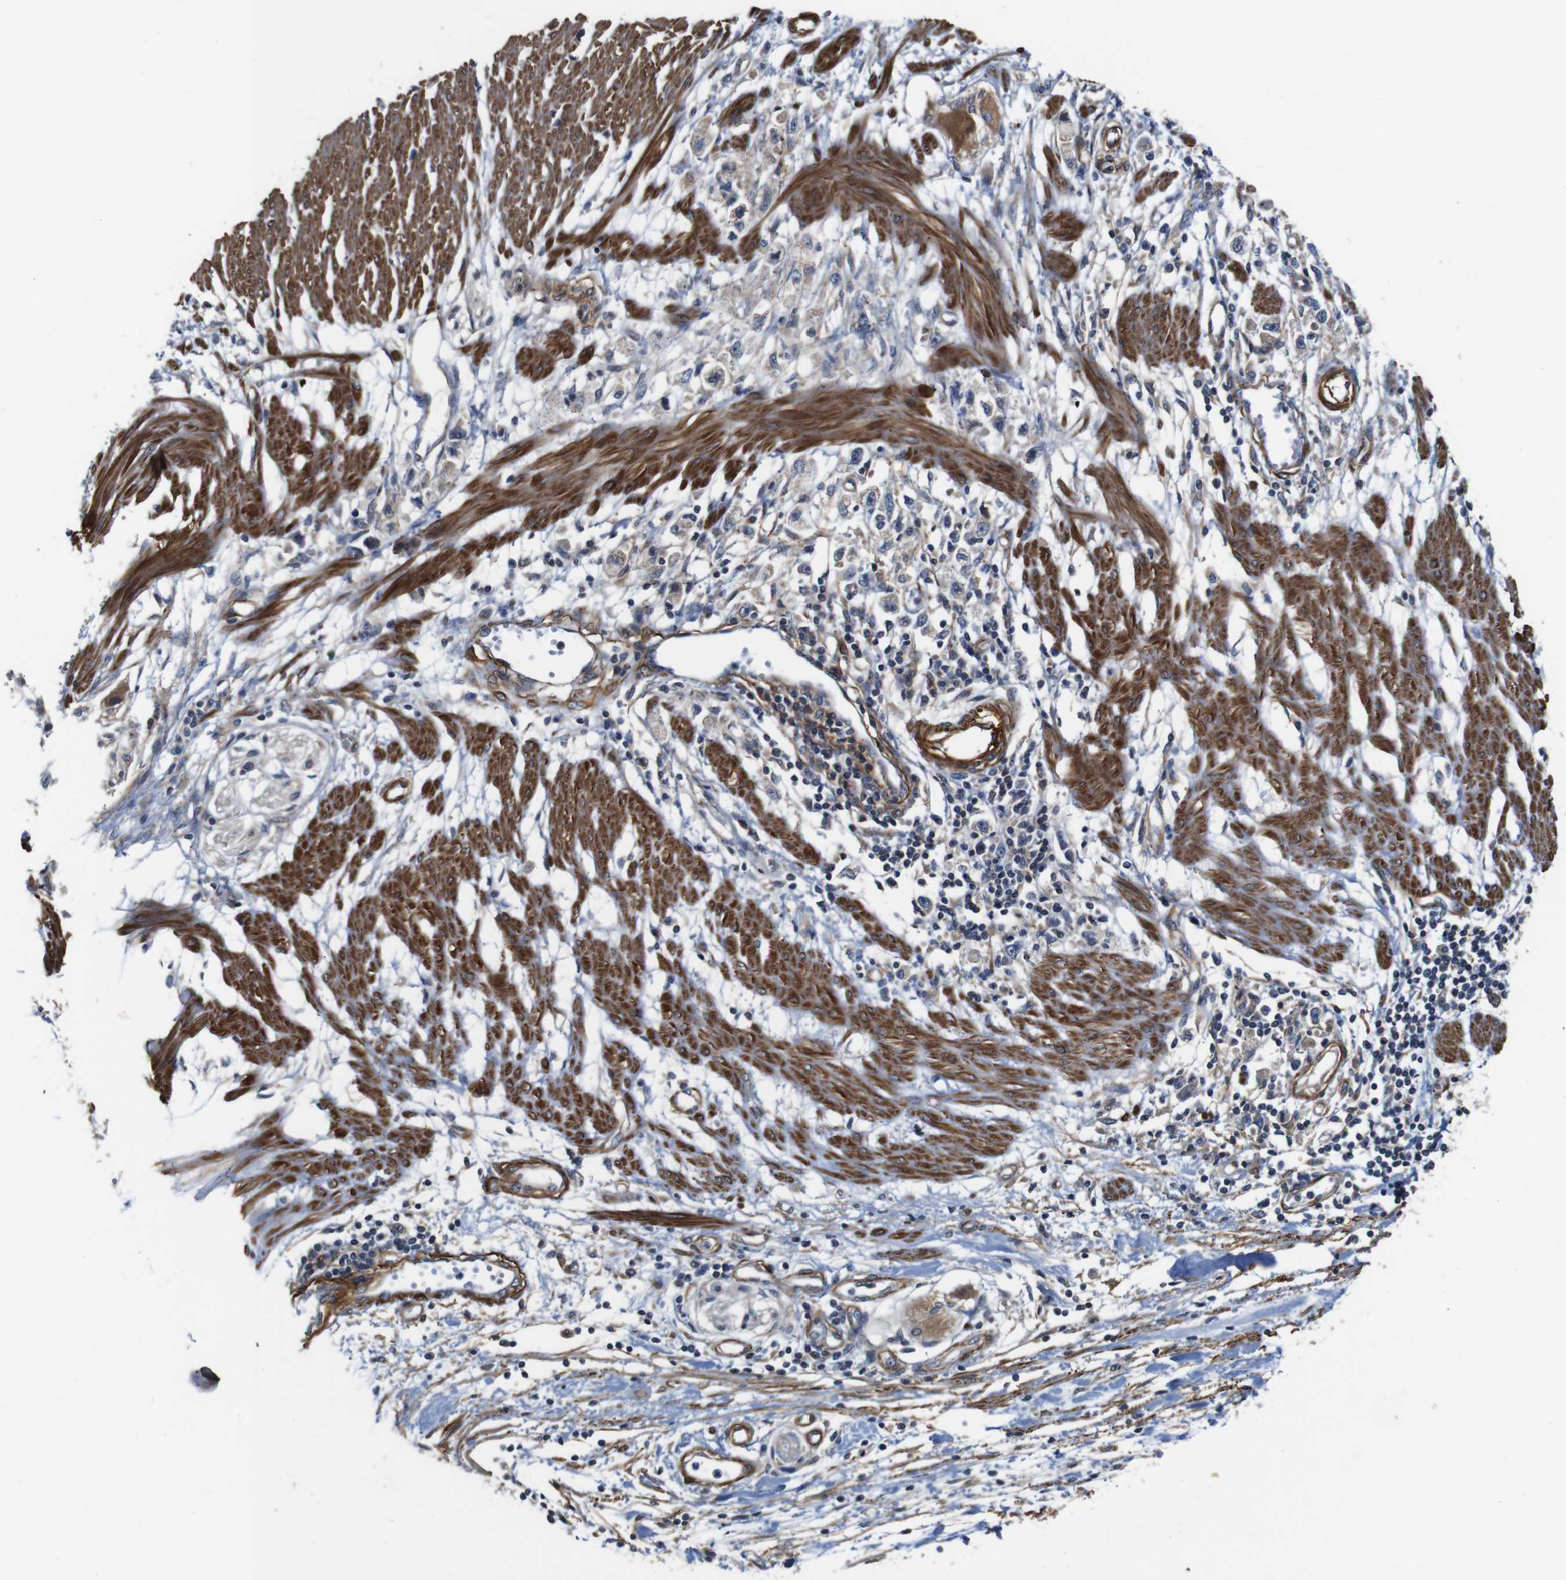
{"staining": {"intensity": "negative", "quantity": "none", "location": "none"}, "tissue": "stomach cancer", "cell_type": "Tumor cells", "image_type": "cancer", "snomed": [{"axis": "morphology", "description": "Adenocarcinoma, NOS"}, {"axis": "topography", "description": "Stomach"}], "caption": "Stomach cancer (adenocarcinoma) stained for a protein using immunohistochemistry reveals no expression tumor cells.", "gene": "GGT7", "patient": {"sex": "female", "age": 59}}